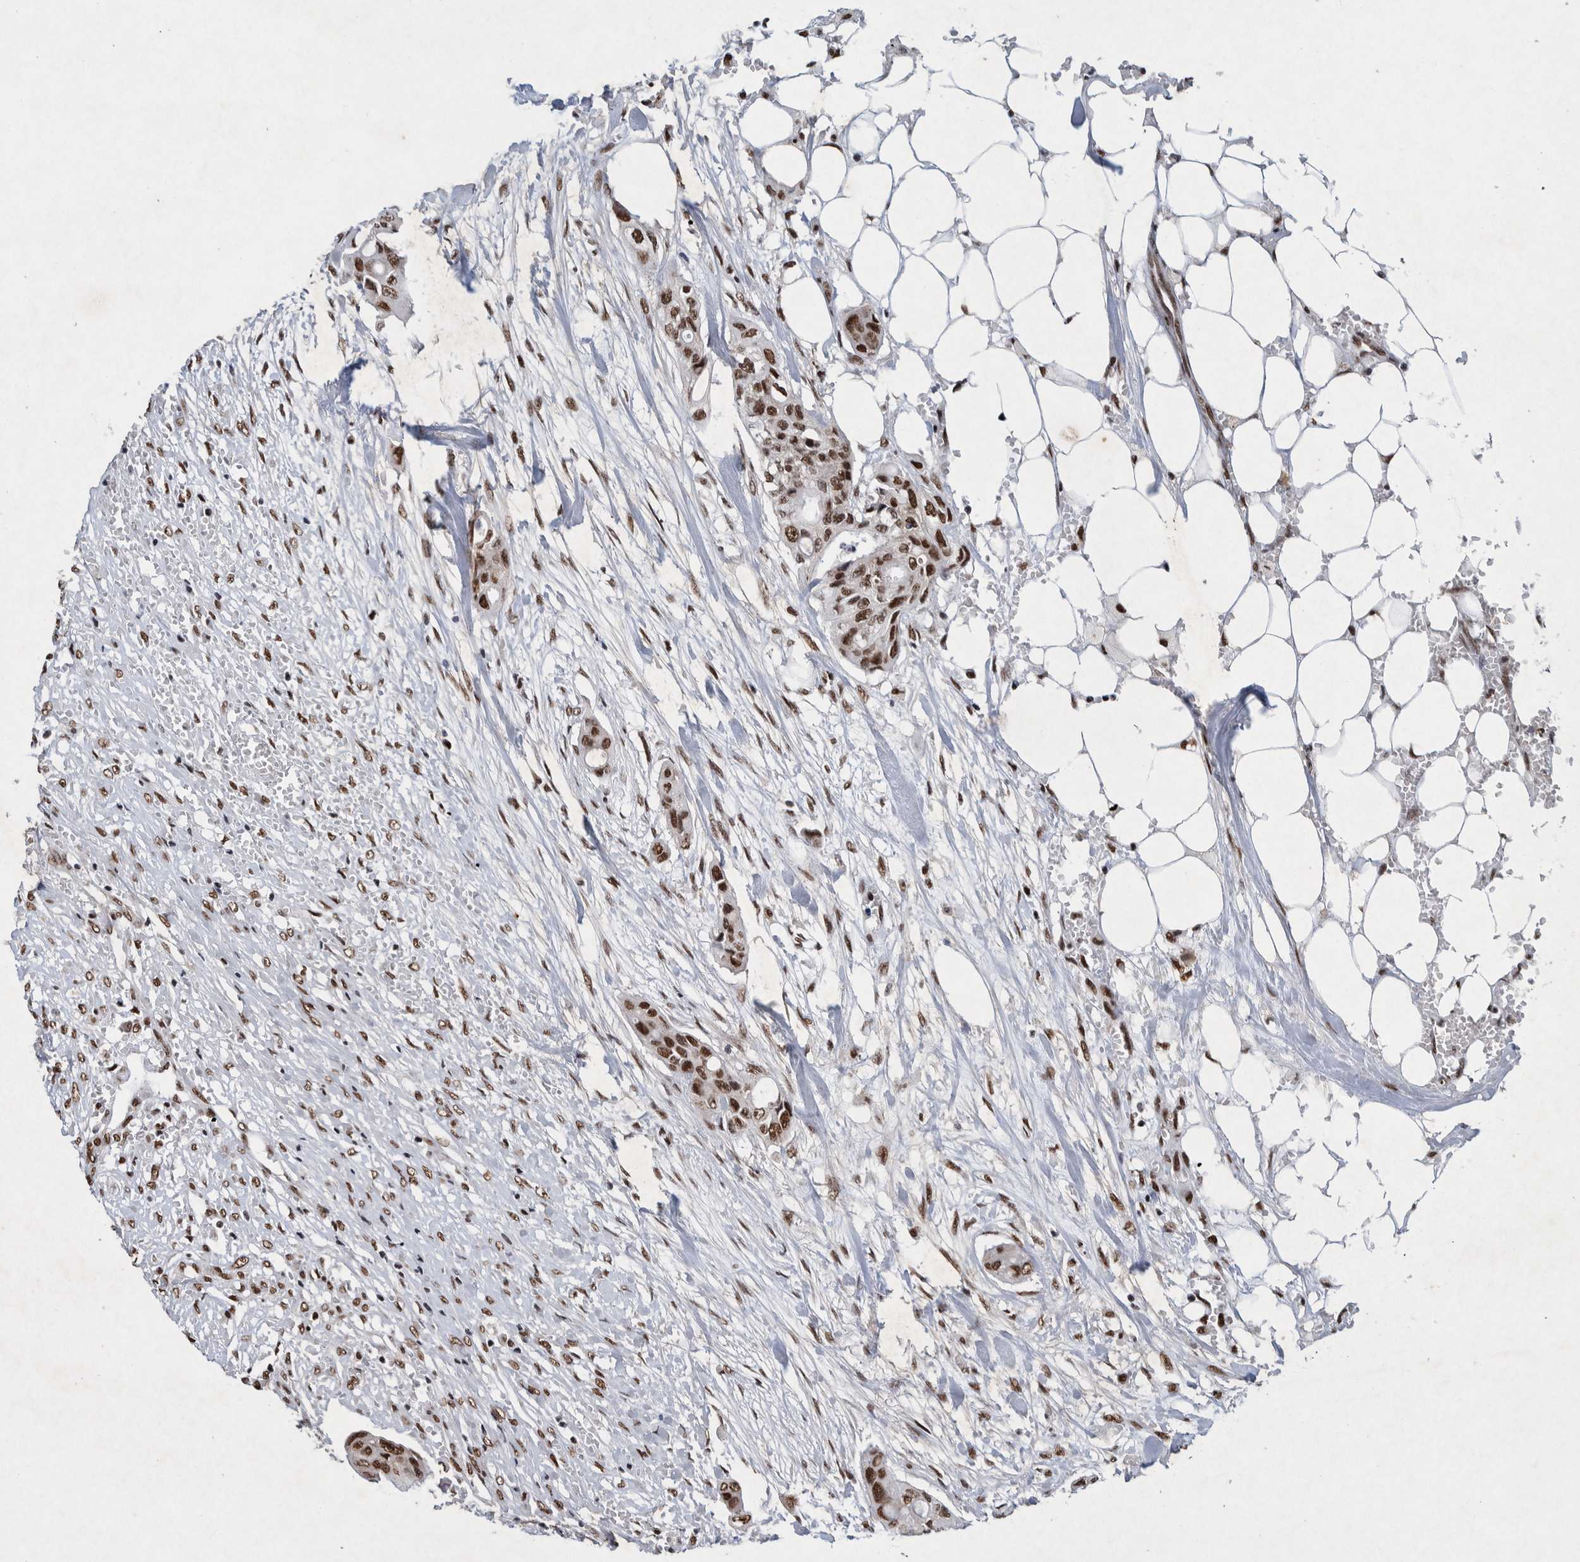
{"staining": {"intensity": "strong", "quantity": ">75%", "location": "nuclear"}, "tissue": "colorectal cancer", "cell_type": "Tumor cells", "image_type": "cancer", "snomed": [{"axis": "morphology", "description": "Adenocarcinoma, NOS"}, {"axis": "topography", "description": "Colon"}], "caption": "Tumor cells exhibit high levels of strong nuclear expression in approximately >75% of cells in human adenocarcinoma (colorectal).", "gene": "TAF10", "patient": {"sex": "female", "age": 57}}